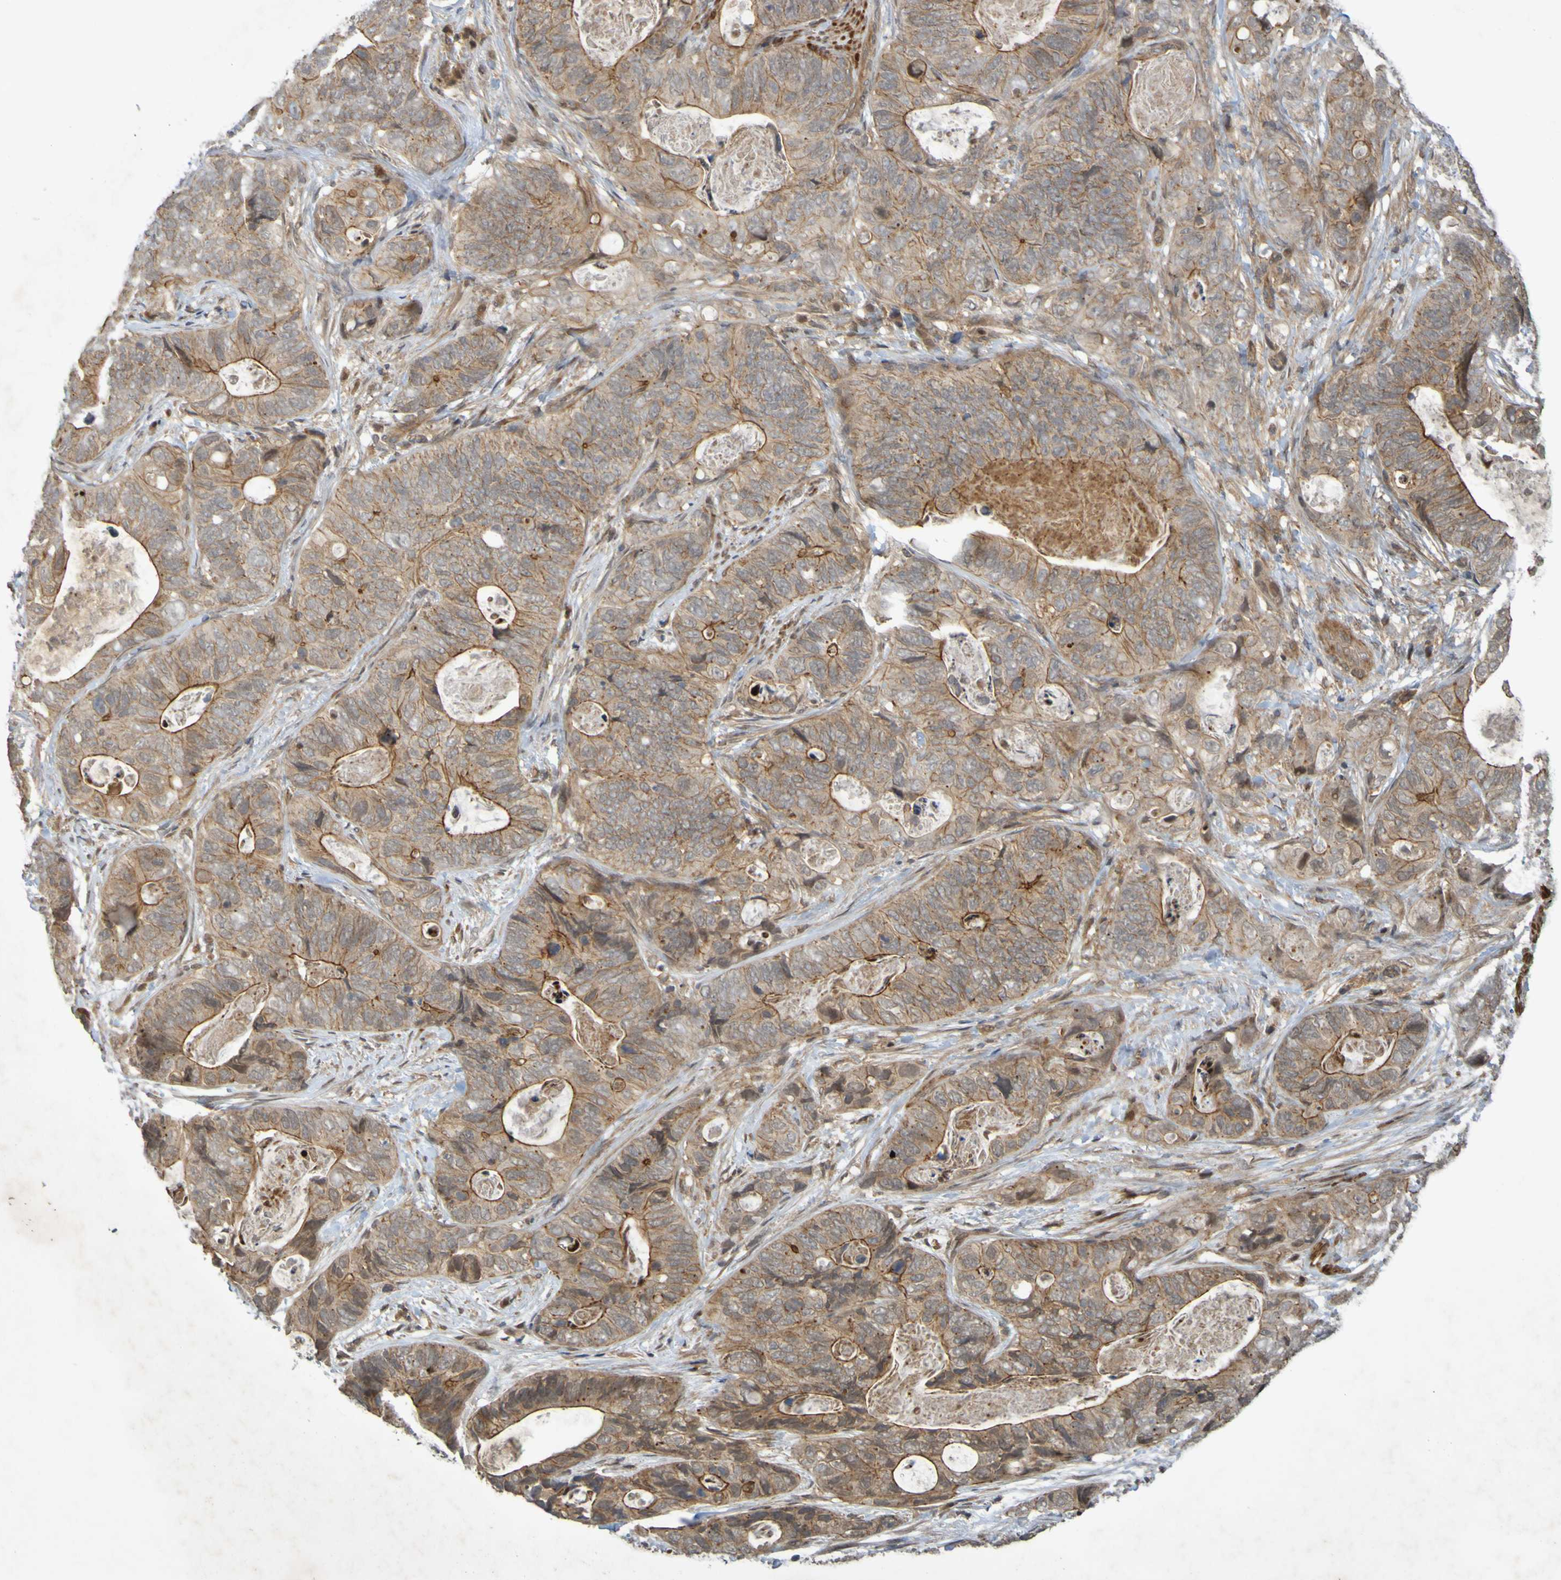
{"staining": {"intensity": "strong", "quantity": ">75%", "location": "cytoplasmic/membranous"}, "tissue": "stomach cancer", "cell_type": "Tumor cells", "image_type": "cancer", "snomed": [{"axis": "morphology", "description": "Adenocarcinoma, NOS"}, {"axis": "topography", "description": "Stomach"}], "caption": "Protein staining shows strong cytoplasmic/membranous expression in approximately >75% of tumor cells in stomach cancer.", "gene": "ARHGEF11", "patient": {"sex": "female", "age": 89}}